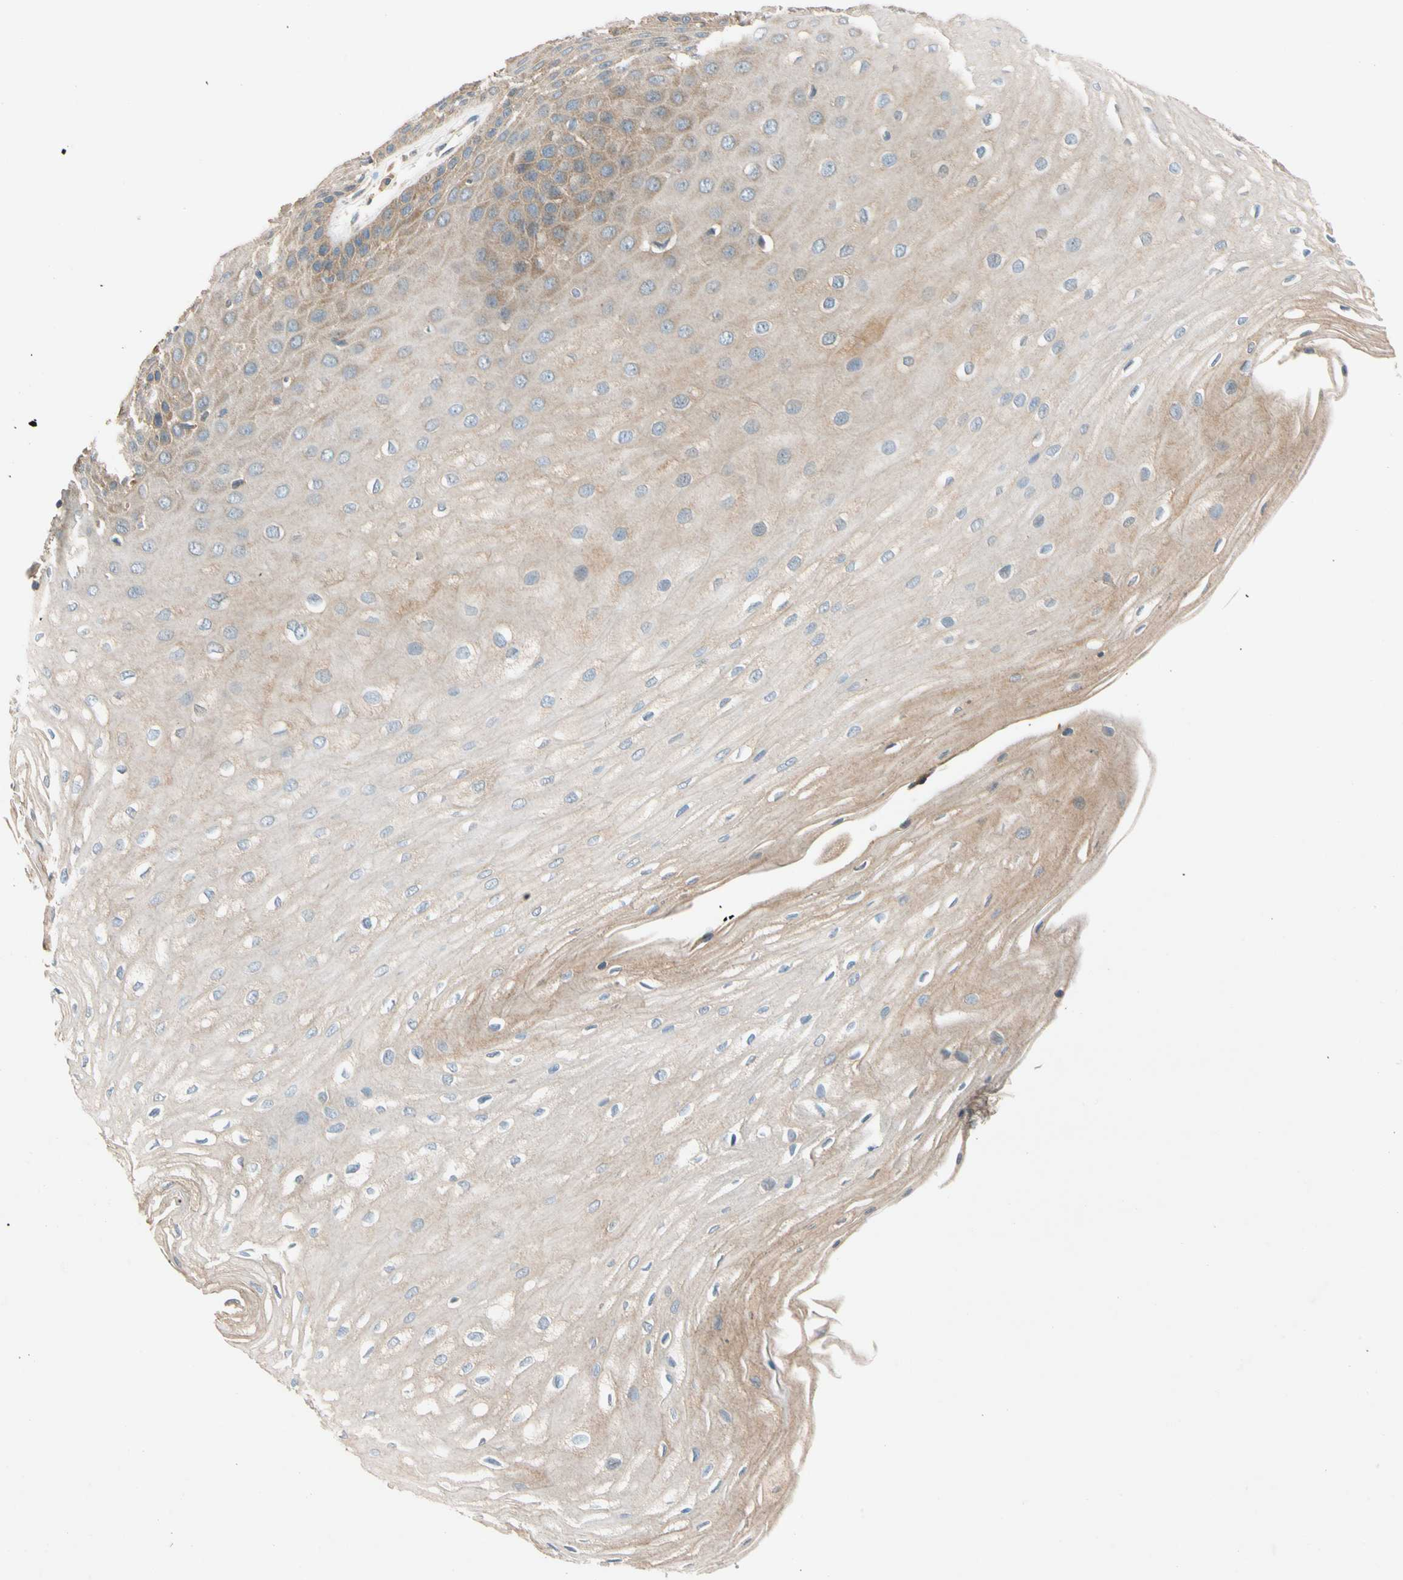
{"staining": {"intensity": "weak", "quantity": "25%-75%", "location": "cytoplasmic/membranous"}, "tissue": "esophagus", "cell_type": "Squamous epithelial cells", "image_type": "normal", "snomed": [{"axis": "morphology", "description": "Normal tissue, NOS"}, {"axis": "morphology", "description": "Squamous cell carcinoma, NOS"}, {"axis": "topography", "description": "Esophagus"}], "caption": "Protein analysis of normal esophagus shows weak cytoplasmic/membranous staining in approximately 25%-75% of squamous epithelial cells.", "gene": "USP12", "patient": {"sex": "male", "age": 65}}